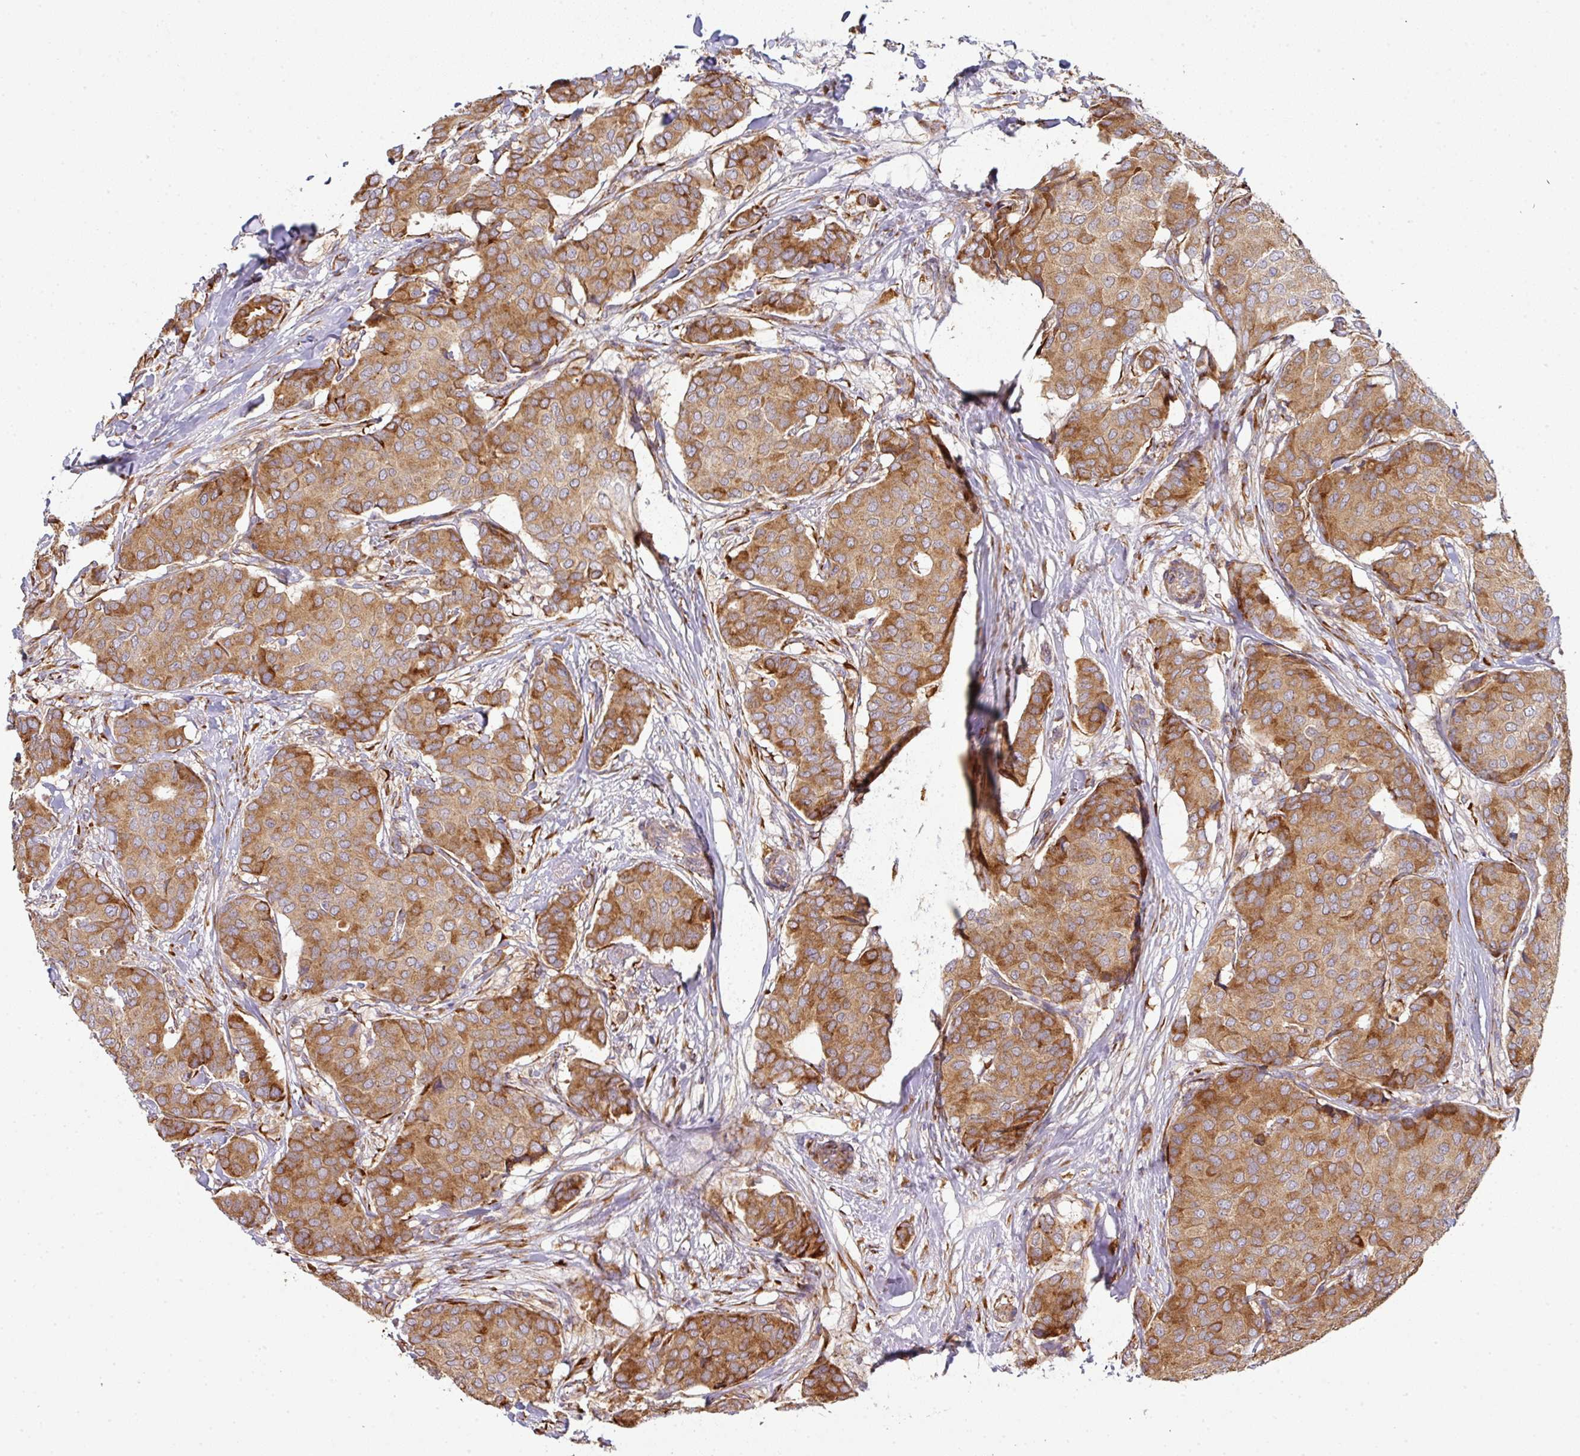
{"staining": {"intensity": "moderate", "quantity": ">75%", "location": "cytoplasmic/membranous"}, "tissue": "breast cancer", "cell_type": "Tumor cells", "image_type": "cancer", "snomed": [{"axis": "morphology", "description": "Duct carcinoma"}, {"axis": "topography", "description": "Breast"}], "caption": "Immunohistochemical staining of breast cancer reveals medium levels of moderate cytoplasmic/membranous protein staining in about >75% of tumor cells.", "gene": "ZNF268", "patient": {"sex": "female", "age": 75}}